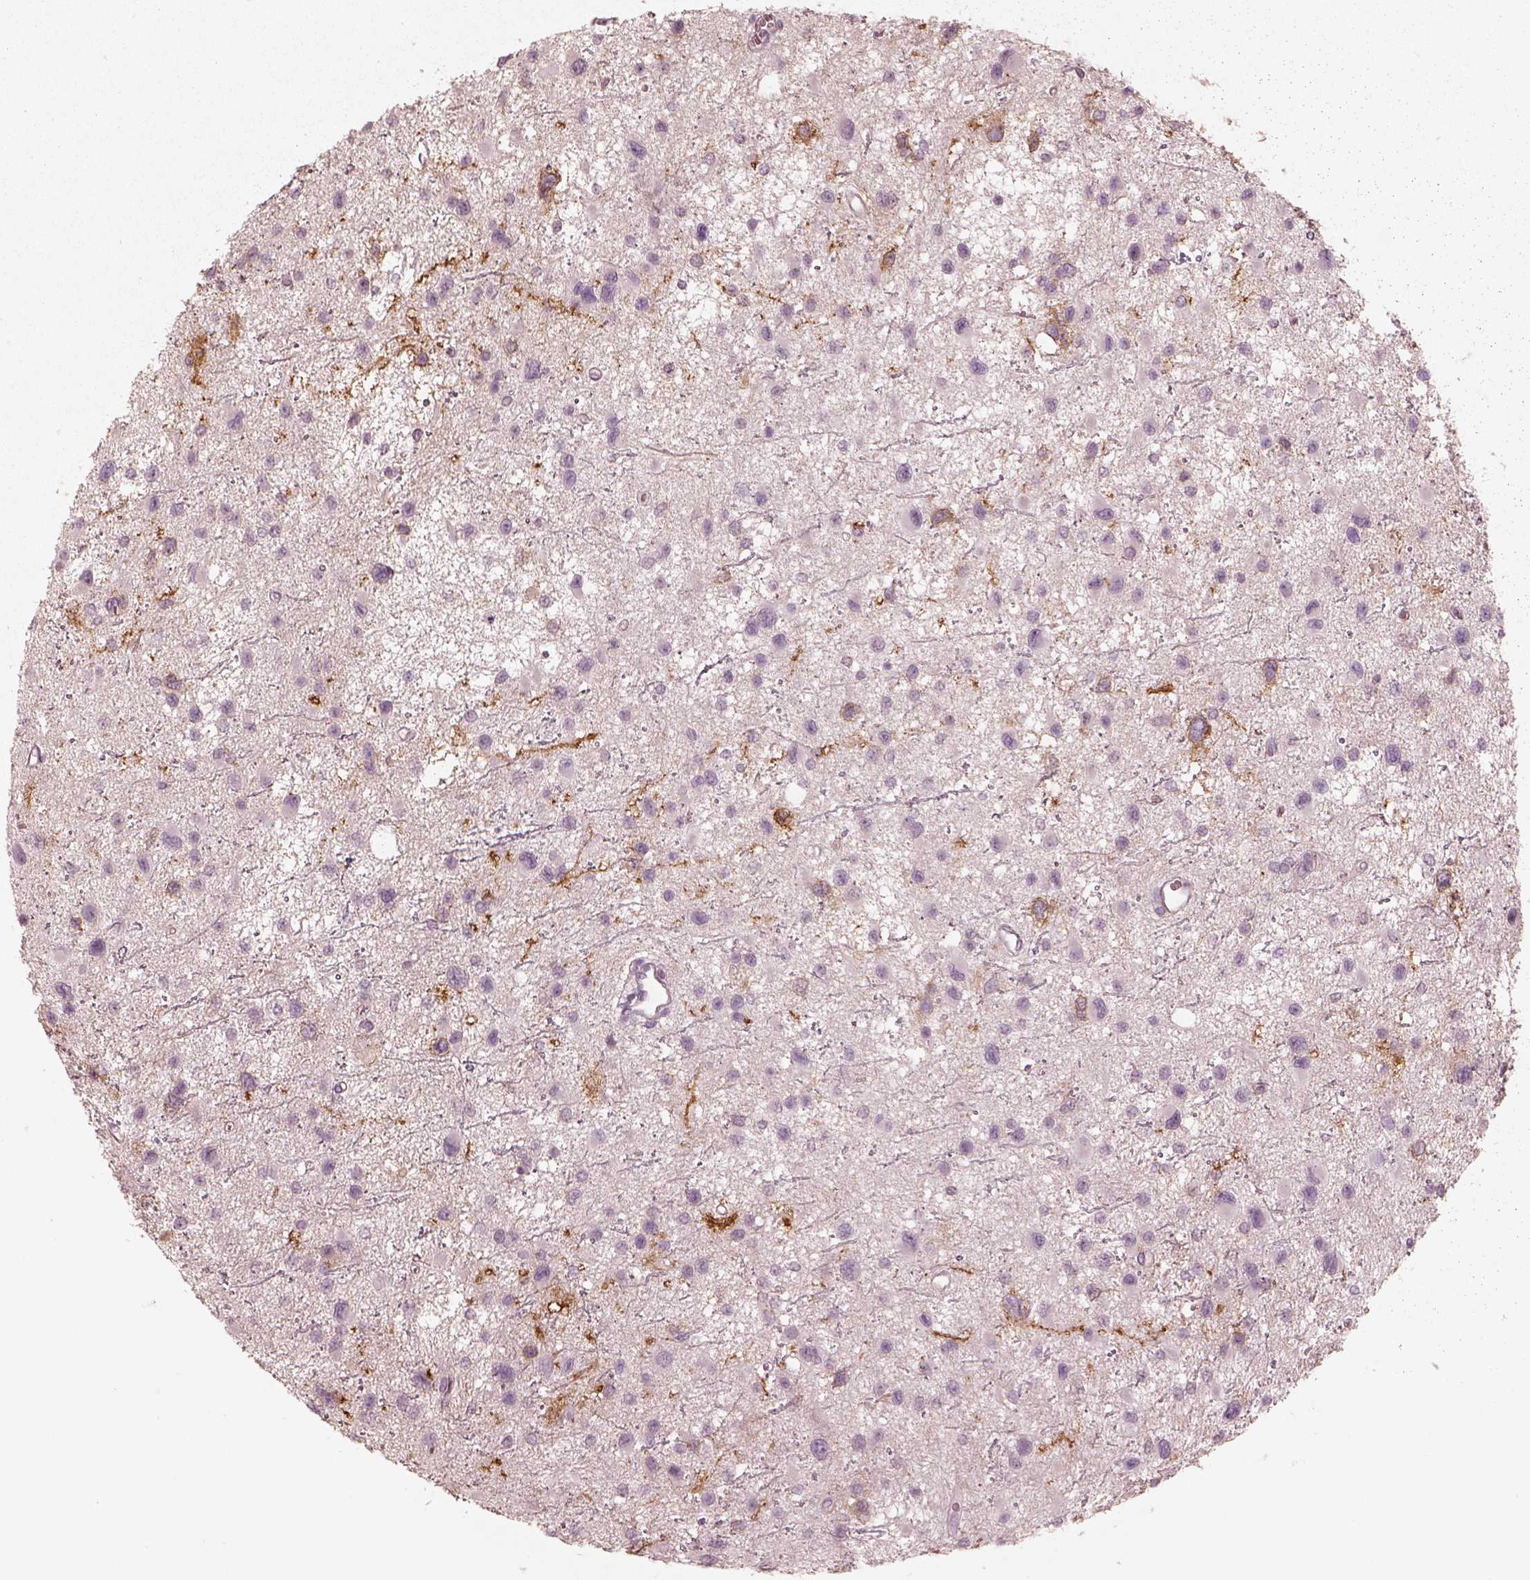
{"staining": {"intensity": "negative", "quantity": "none", "location": "none"}, "tissue": "glioma", "cell_type": "Tumor cells", "image_type": "cancer", "snomed": [{"axis": "morphology", "description": "Glioma, malignant, Low grade"}, {"axis": "topography", "description": "Brain"}], "caption": "Human malignant glioma (low-grade) stained for a protein using IHC reveals no staining in tumor cells.", "gene": "GPRIN1", "patient": {"sex": "female", "age": 32}}